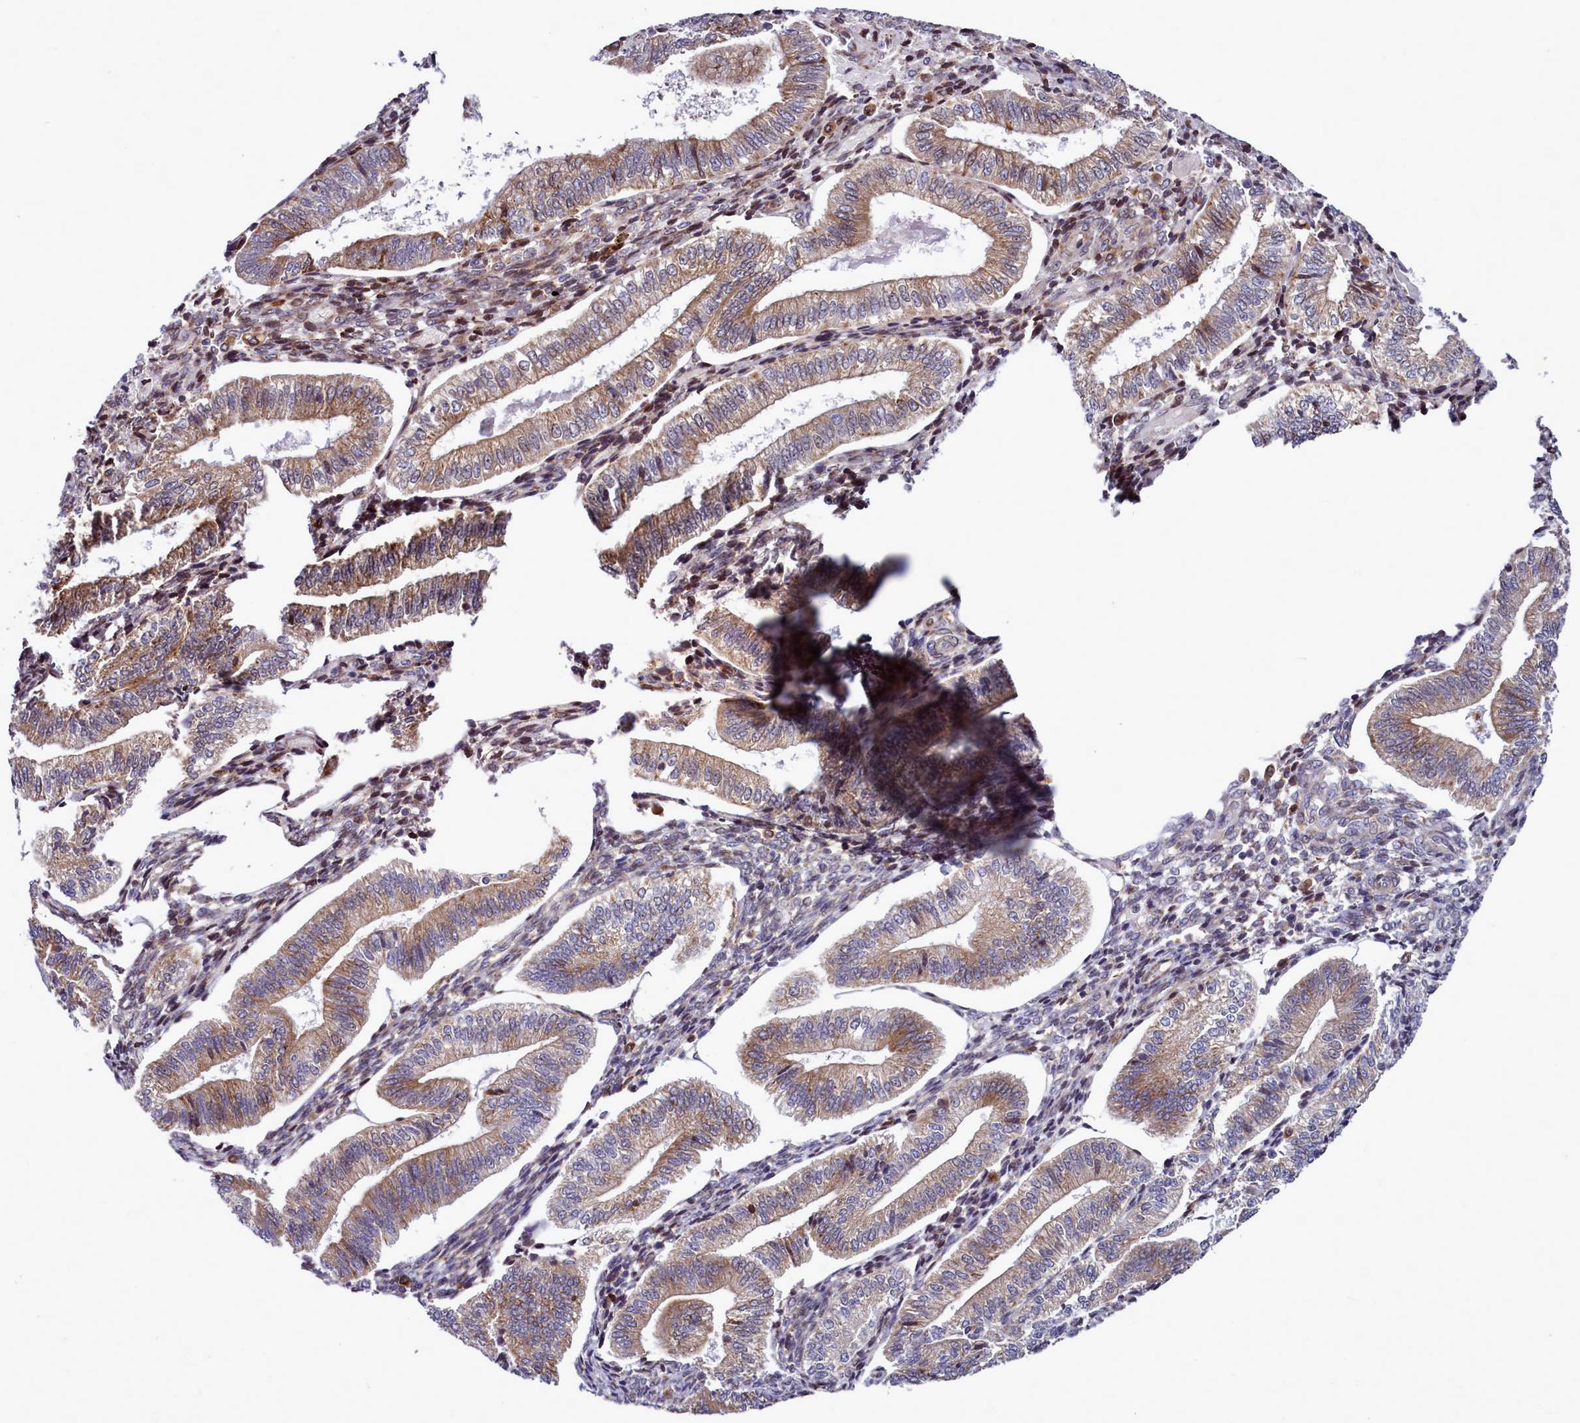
{"staining": {"intensity": "negative", "quantity": "none", "location": "none"}, "tissue": "endometrium", "cell_type": "Cells in endometrial stroma", "image_type": "normal", "snomed": [{"axis": "morphology", "description": "Normal tissue, NOS"}, {"axis": "topography", "description": "Endometrium"}], "caption": "IHC photomicrograph of benign endometrium: human endometrium stained with DAB displays no significant protein positivity in cells in endometrial stroma. (DAB IHC with hematoxylin counter stain).", "gene": "RAPGEF4", "patient": {"sex": "female", "age": 34}}